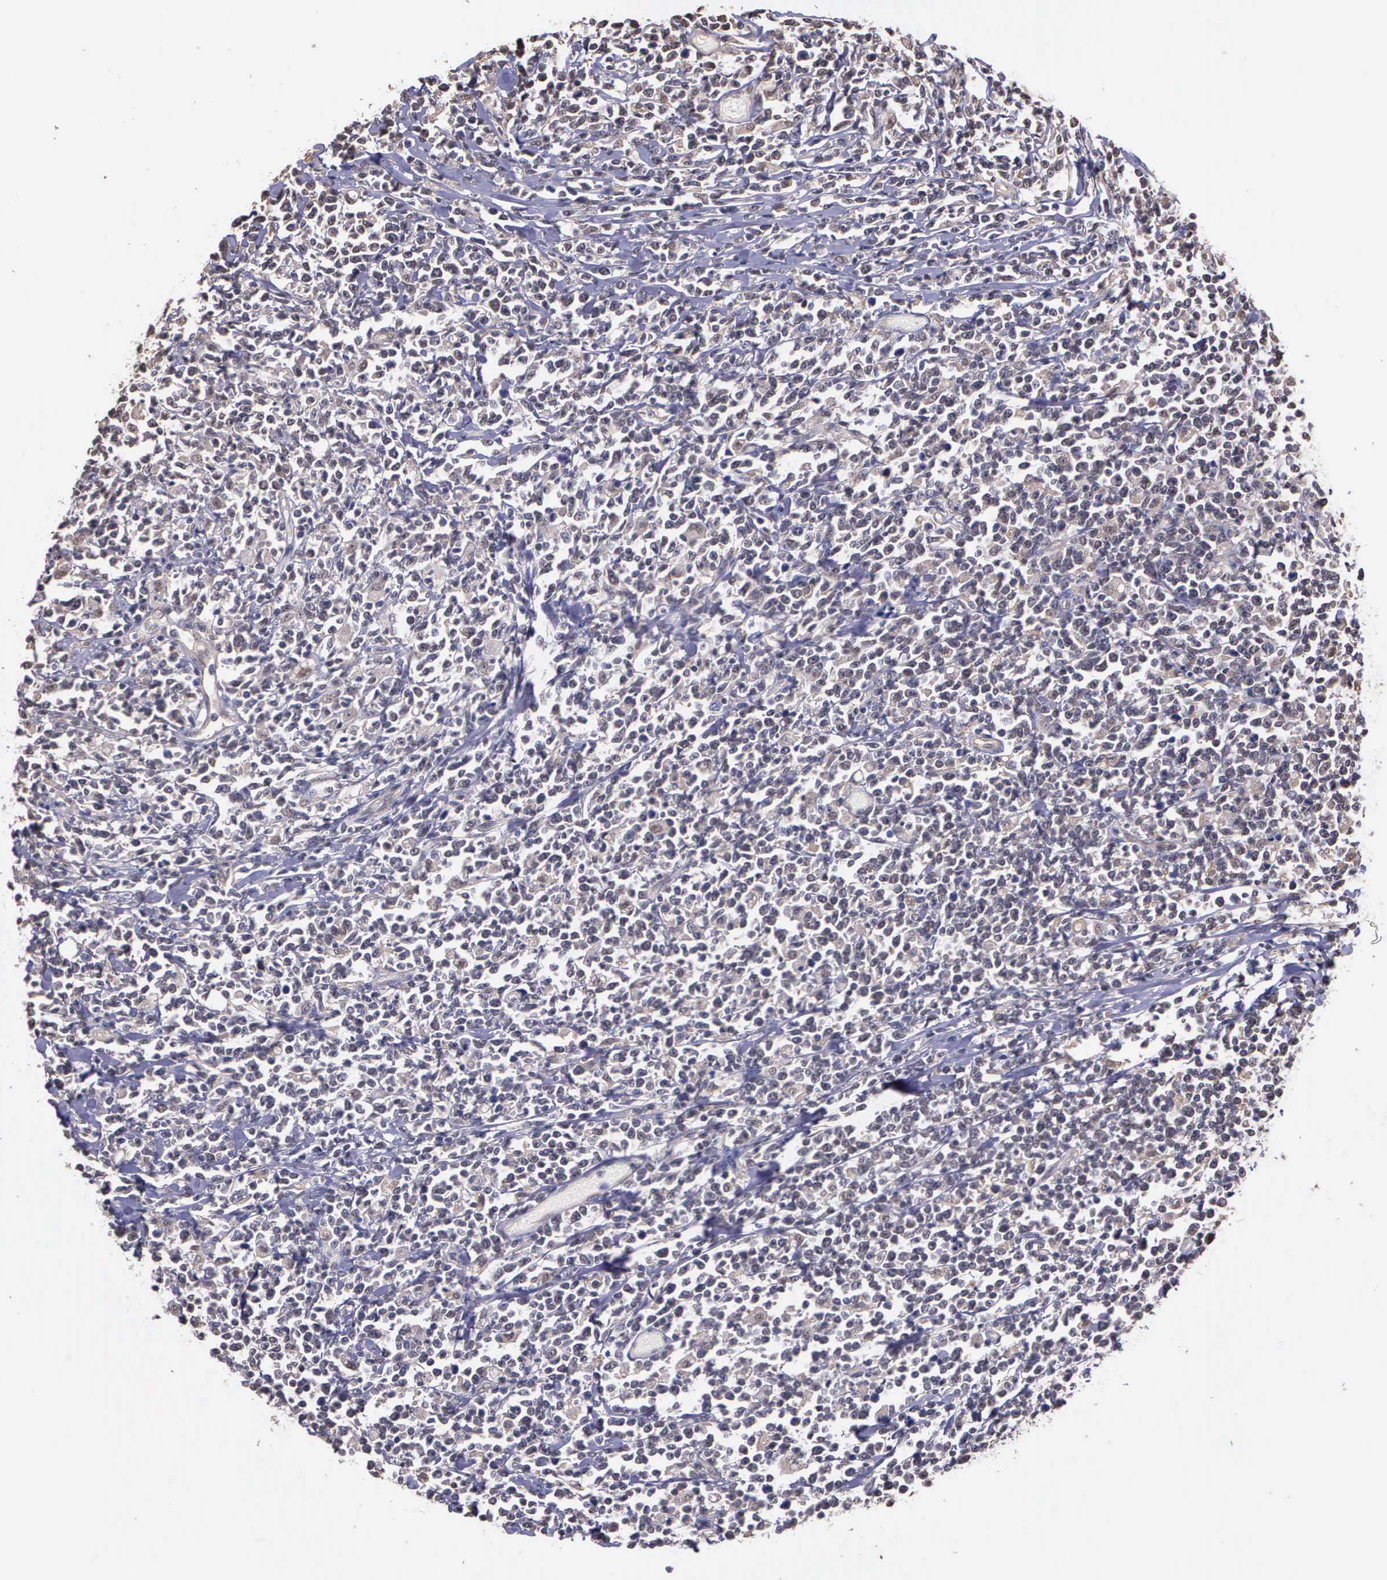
{"staining": {"intensity": "weak", "quantity": "<25%", "location": "cytoplasmic/membranous"}, "tissue": "lymphoma", "cell_type": "Tumor cells", "image_type": "cancer", "snomed": [{"axis": "morphology", "description": "Malignant lymphoma, non-Hodgkin's type, High grade"}, {"axis": "topography", "description": "Colon"}], "caption": "Malignant lymphoma, non-Hodgkin's type (high-grade) was stained to show a protein in brown. There is no significant expression in tumor cells.", "gene": "PSMC1", "patient": {"sex": "male", "age": 82}}